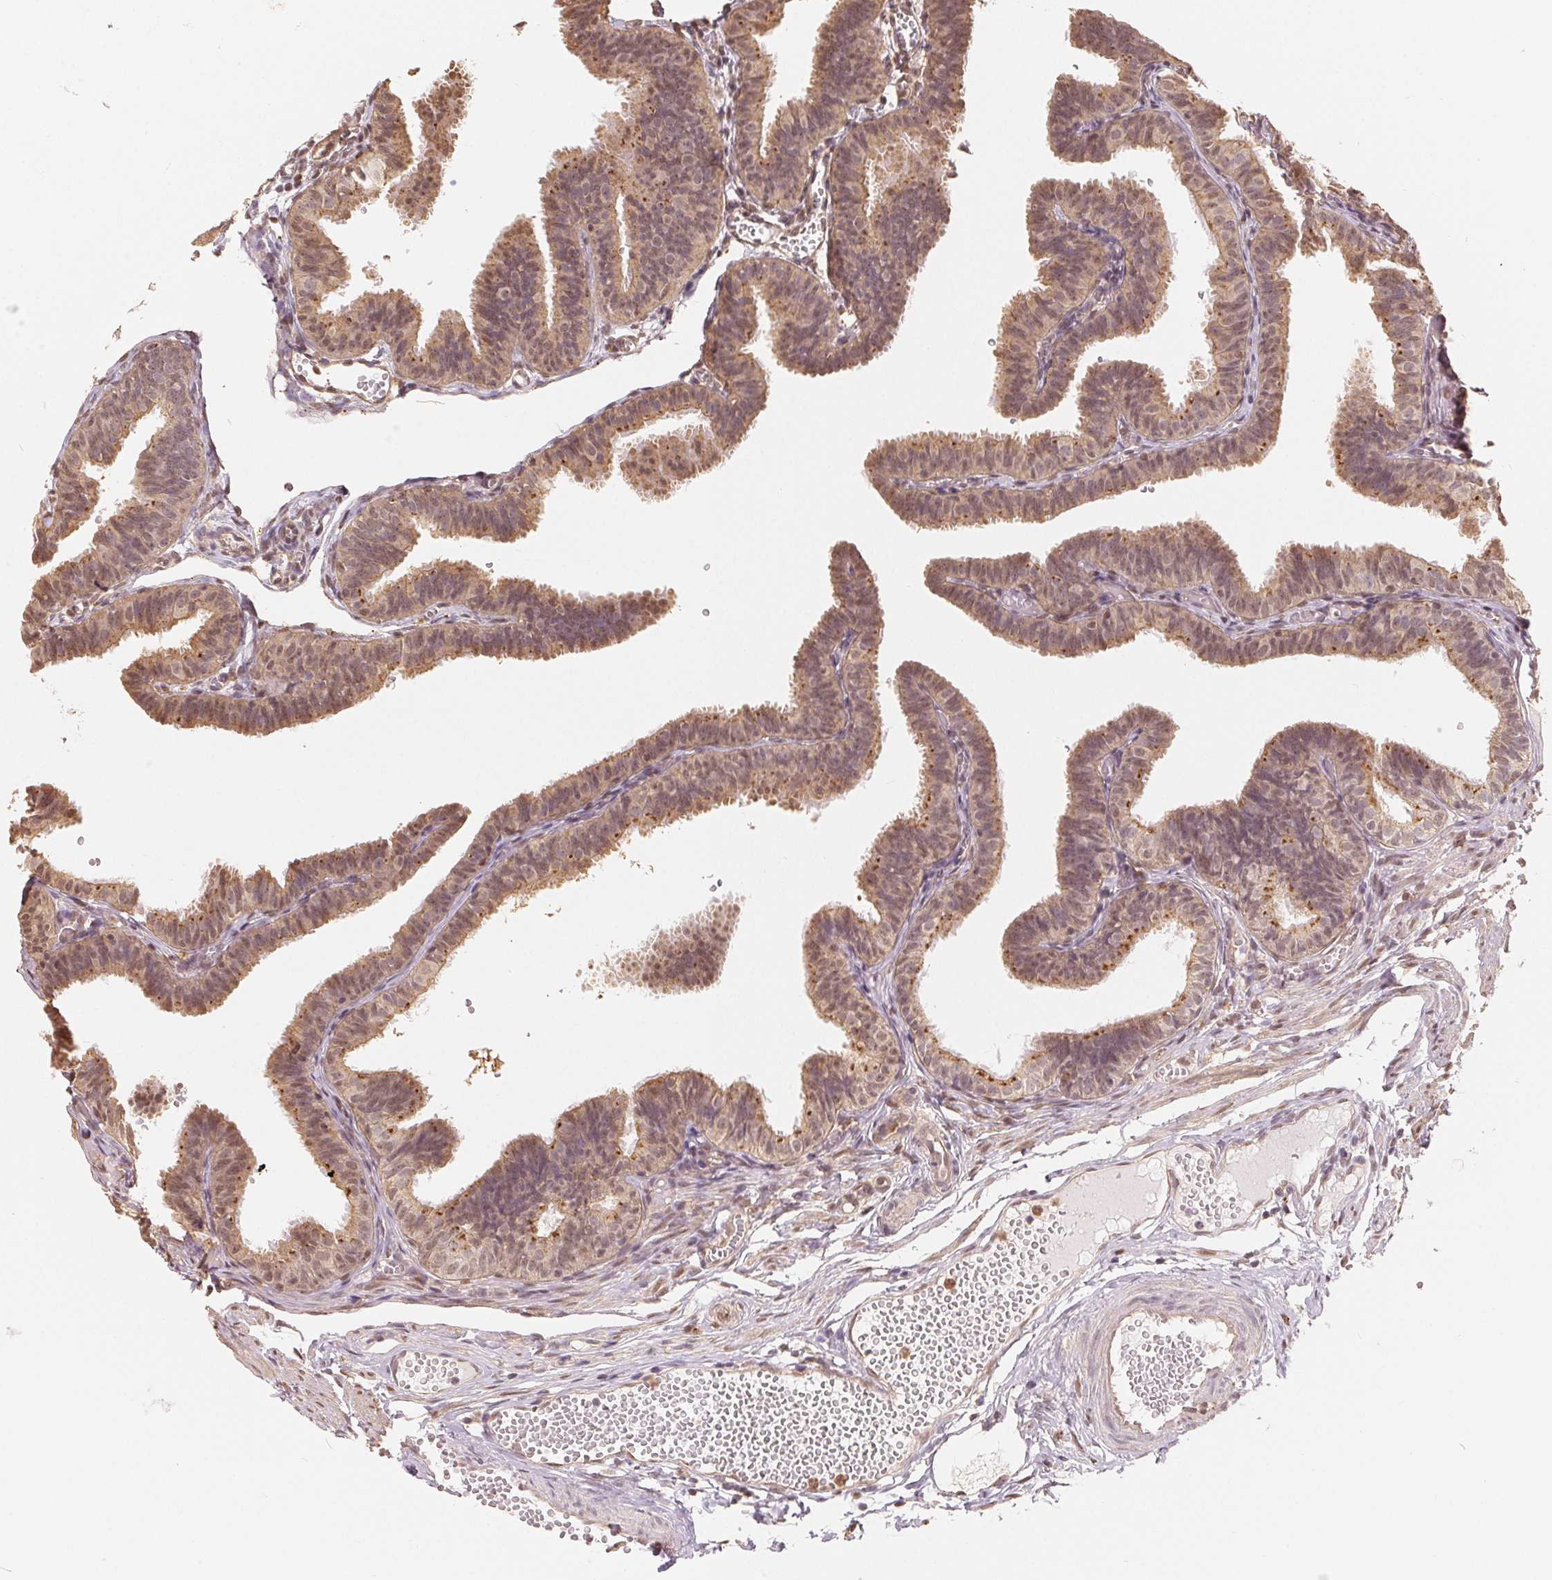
{"staining": {"intensity": "moderate", "quantity": ">75%", "location": "cytoplasmic/membranous,nuclear"}, "tissue": "fallopian tube", "cell_type": "Glandular cells", "image_type": "normal", "snomed": [{"axis": "morphology", "description": "Normal tissue, NOS"}, {"axis": "topography", "description": "Fallopian tube"}], "caption": "The immunohistochemical stain labels moderate cytoplasmic/membranous,nuclear expression in glandular cells of normal fallopian tube.", "gene": "GUSB", "patient": {"sex": "female", "age": 25}}